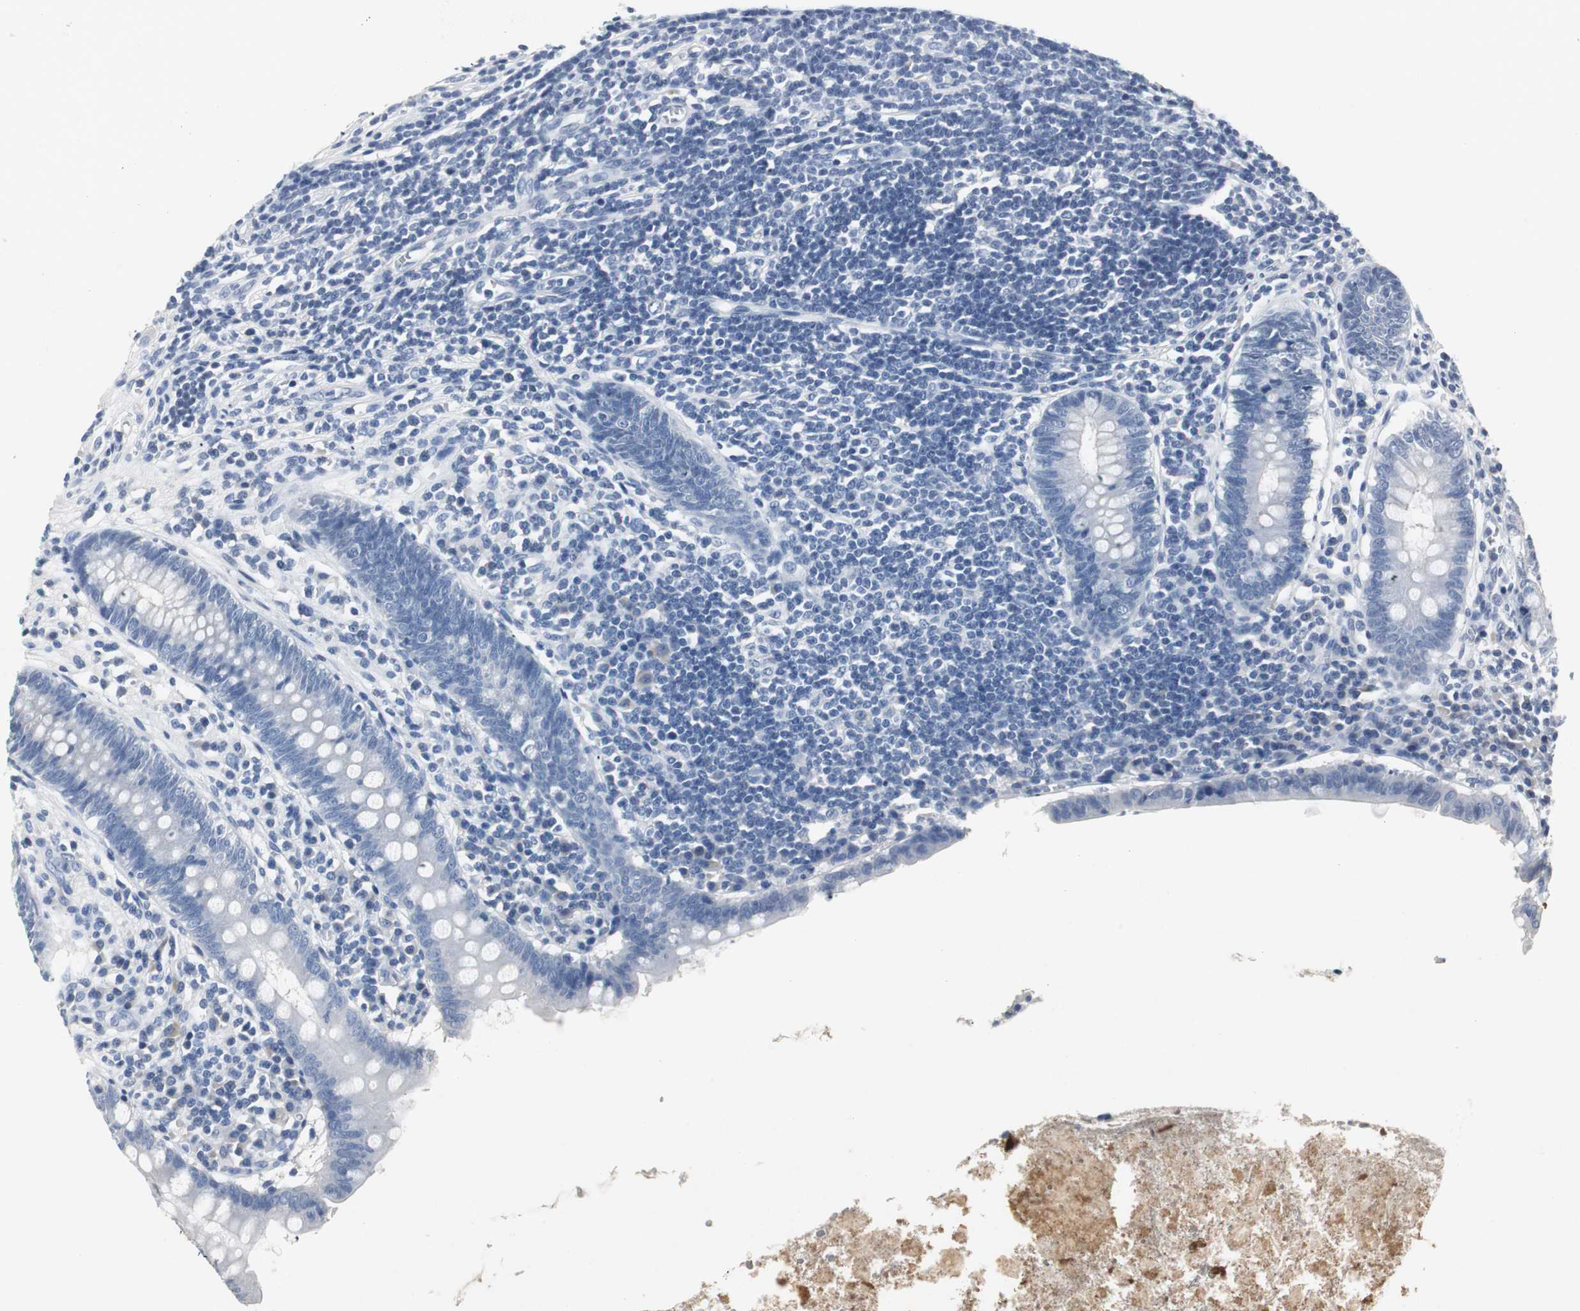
{"staining": {"intensity": "negative", "quantity": "none", "location": "none"}, "tissue": "appendix", "cell_type": "Glandular cells", "image_type": "normal", "snomed": [{"axis": "morphology", "description": "Normal tissue, NOS"}, {"axis": "topography", "description": "Appendix"}], "caption": "DAB (3,3'-diaminobenzidine) immunohistochemical staining of benign appendix displays no significant expression in glandular cells.", "gene": "LRP2", "patient": {"sex": "female", "age": 50}}